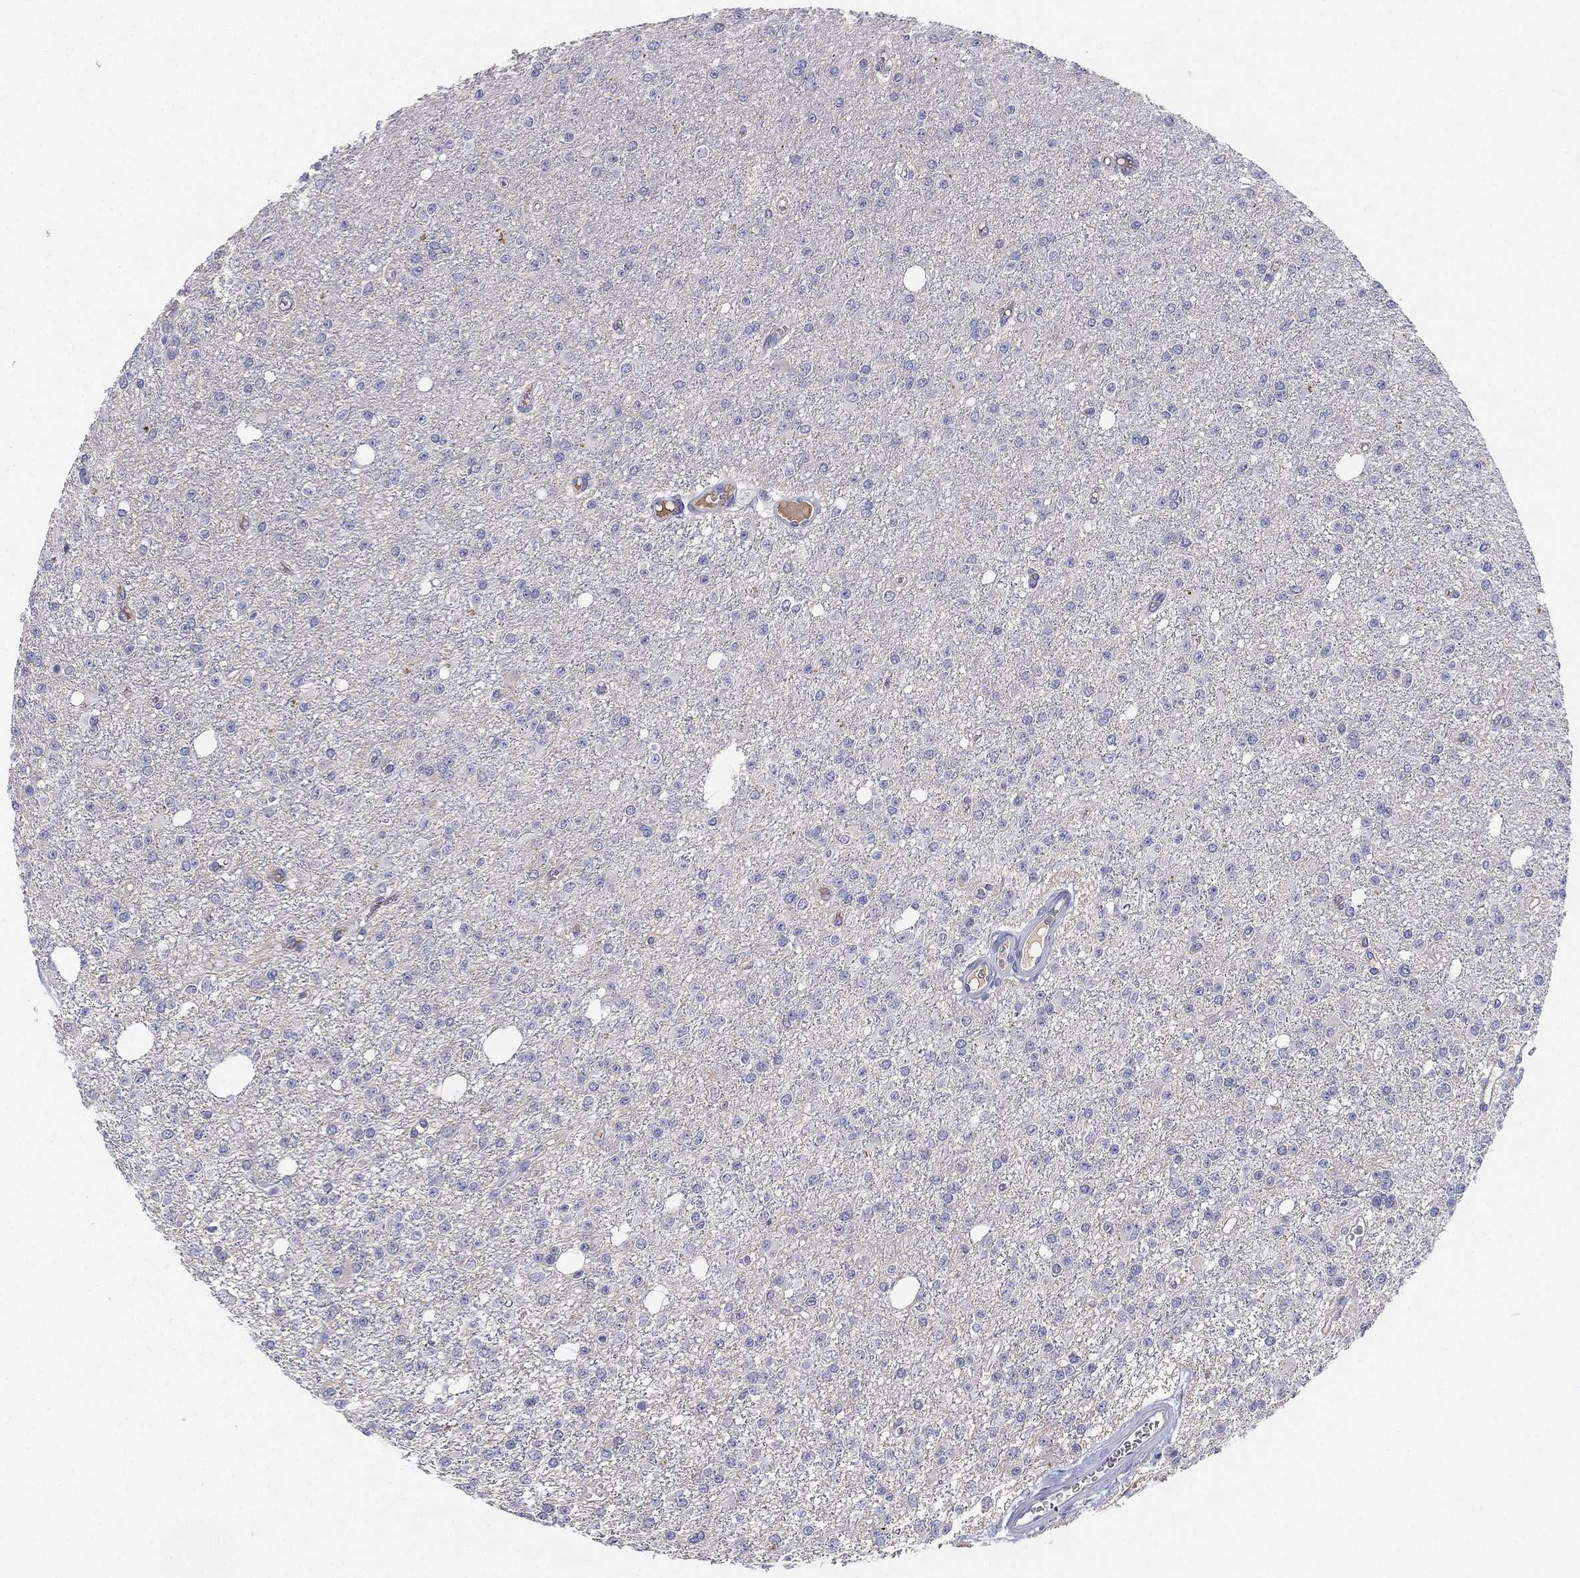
{"staining": {"intensity": "negative", "quantity": "none", "location": "none"}, "tissue": "glioma", "cell_type": "Tumor cells", "image_type": "cancer", "snomed": [{"axis": "morphology", "description": "Glioma, malignant, Low grade"}, {"axis": "topography", "description": "Brain"}], "caption": "The IHC histopathology image has no significant positivity in tumor cells of low-grade glioma (malignant) tissue.", "gene": "MLF1", "patient": {"sex": "female", "age": 45}}